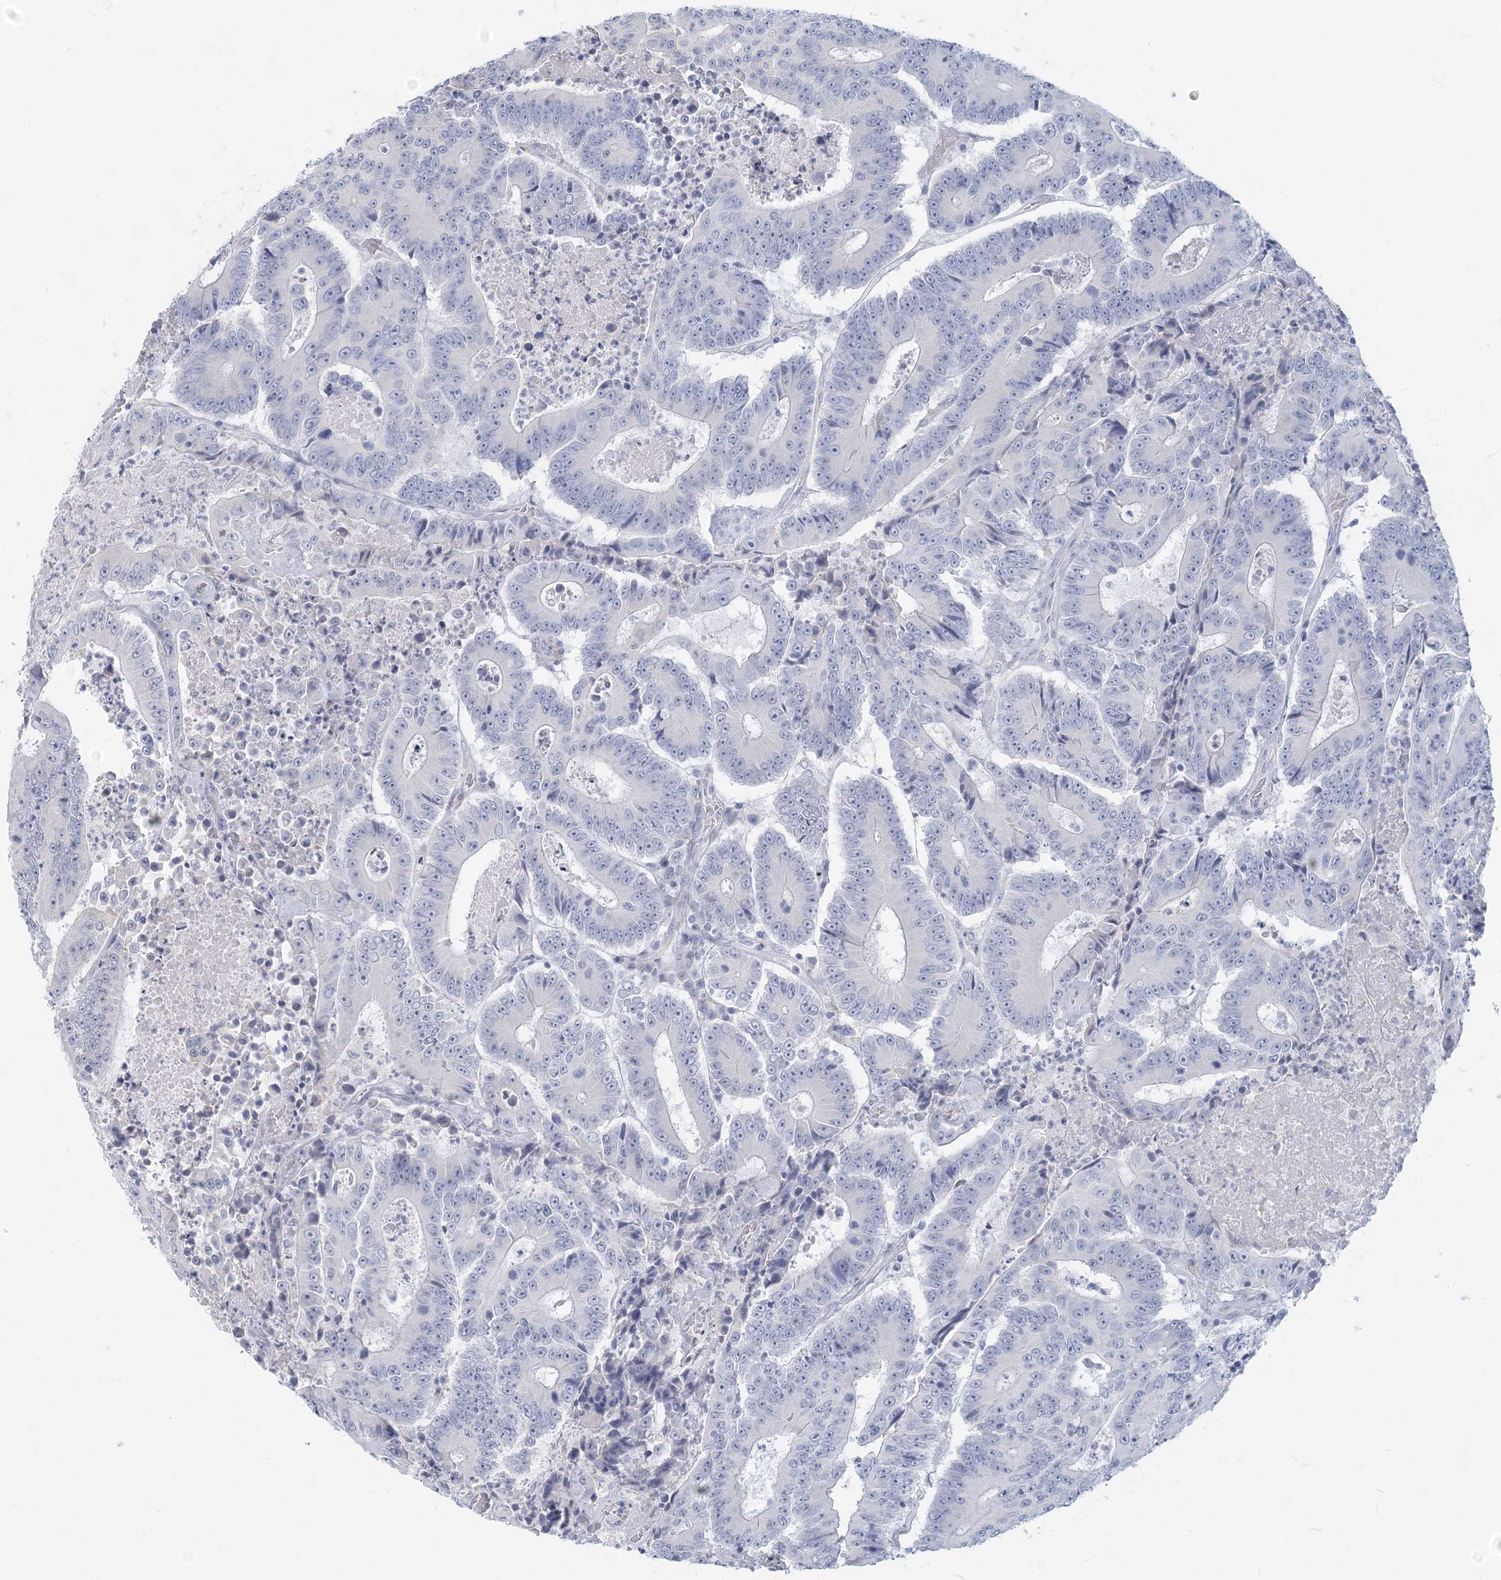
{"staining": {"intensity": "negative", "quantity": "none", "location": "none"}, "tissue": "colorectal cancer", "cell_type": "Tumor cells", "image_type": "cancer", "snomed": [{"axis": "morphology", "description": "Adenocarcinoma, NOS"}, {"axis": "topography", "description": "Colon"}], "caption": "This is an IHC image of colorectal cancer. There is no positivity in tumor cells.", "gene": "CSN1S1", "patient": {"sex": "male", "age": 83}}